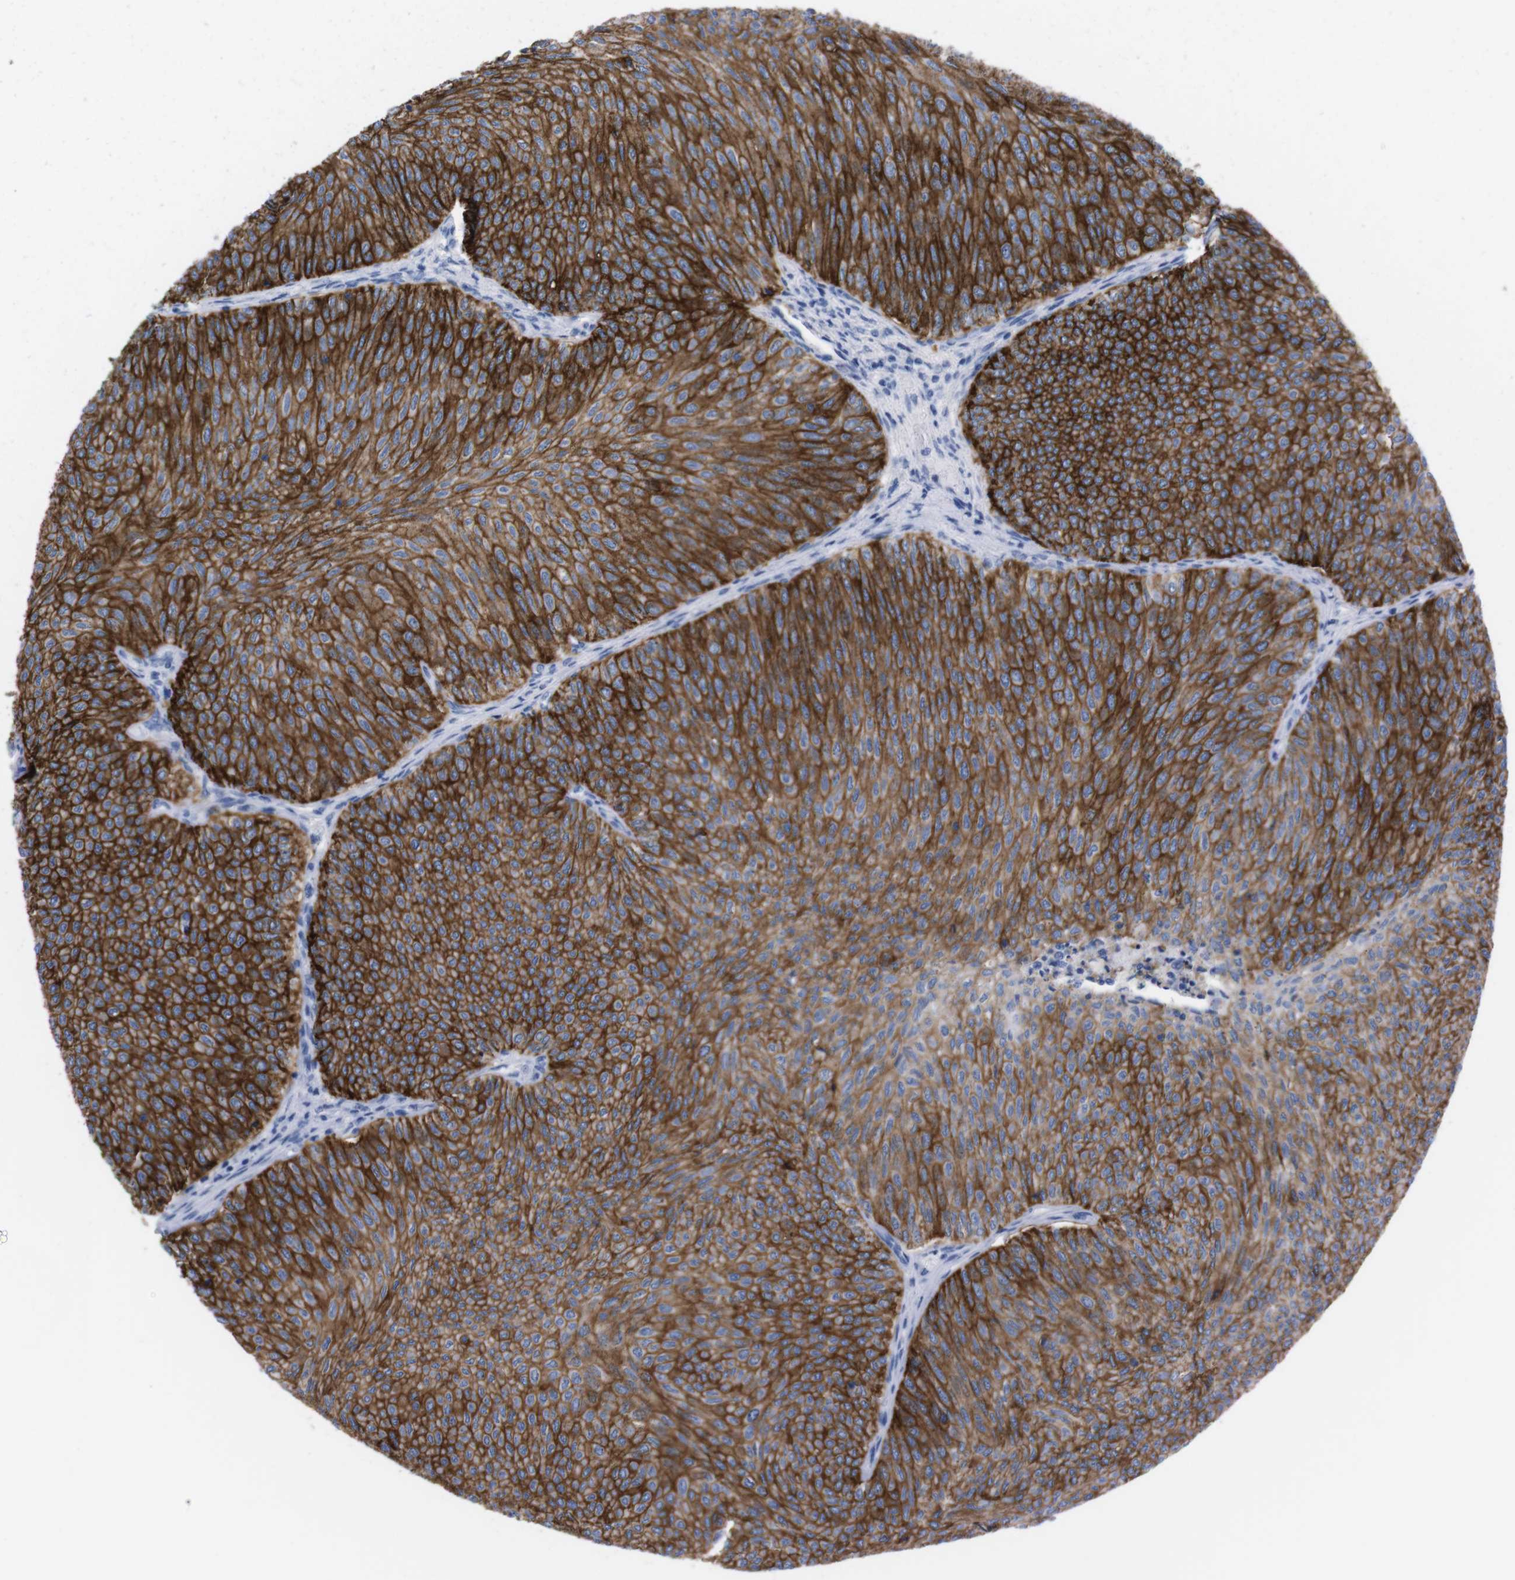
{"staining": {"intensity": "strong", "quantity": ">75%", "location": "cytoplasmic/membranous"}, "tissue": "urothelial cancer", "cell_type": "Tumor cells", "image_type": "cancer", "snomed": [{"axis": "morphology", "description": "Urothelial carcinoma, Low grade"}, {"axis": "topography", "description": "Urinary bladder"}], "caption": "DAB immunohistochemical staining of urothelial cancer shows strong cytoplasmic/membranous protein expression in approximately >75% of tumor cells. Nuclei are stained in blue.", "gene": "TMEM243", "patient": {"sex": "male", "age": 78}}